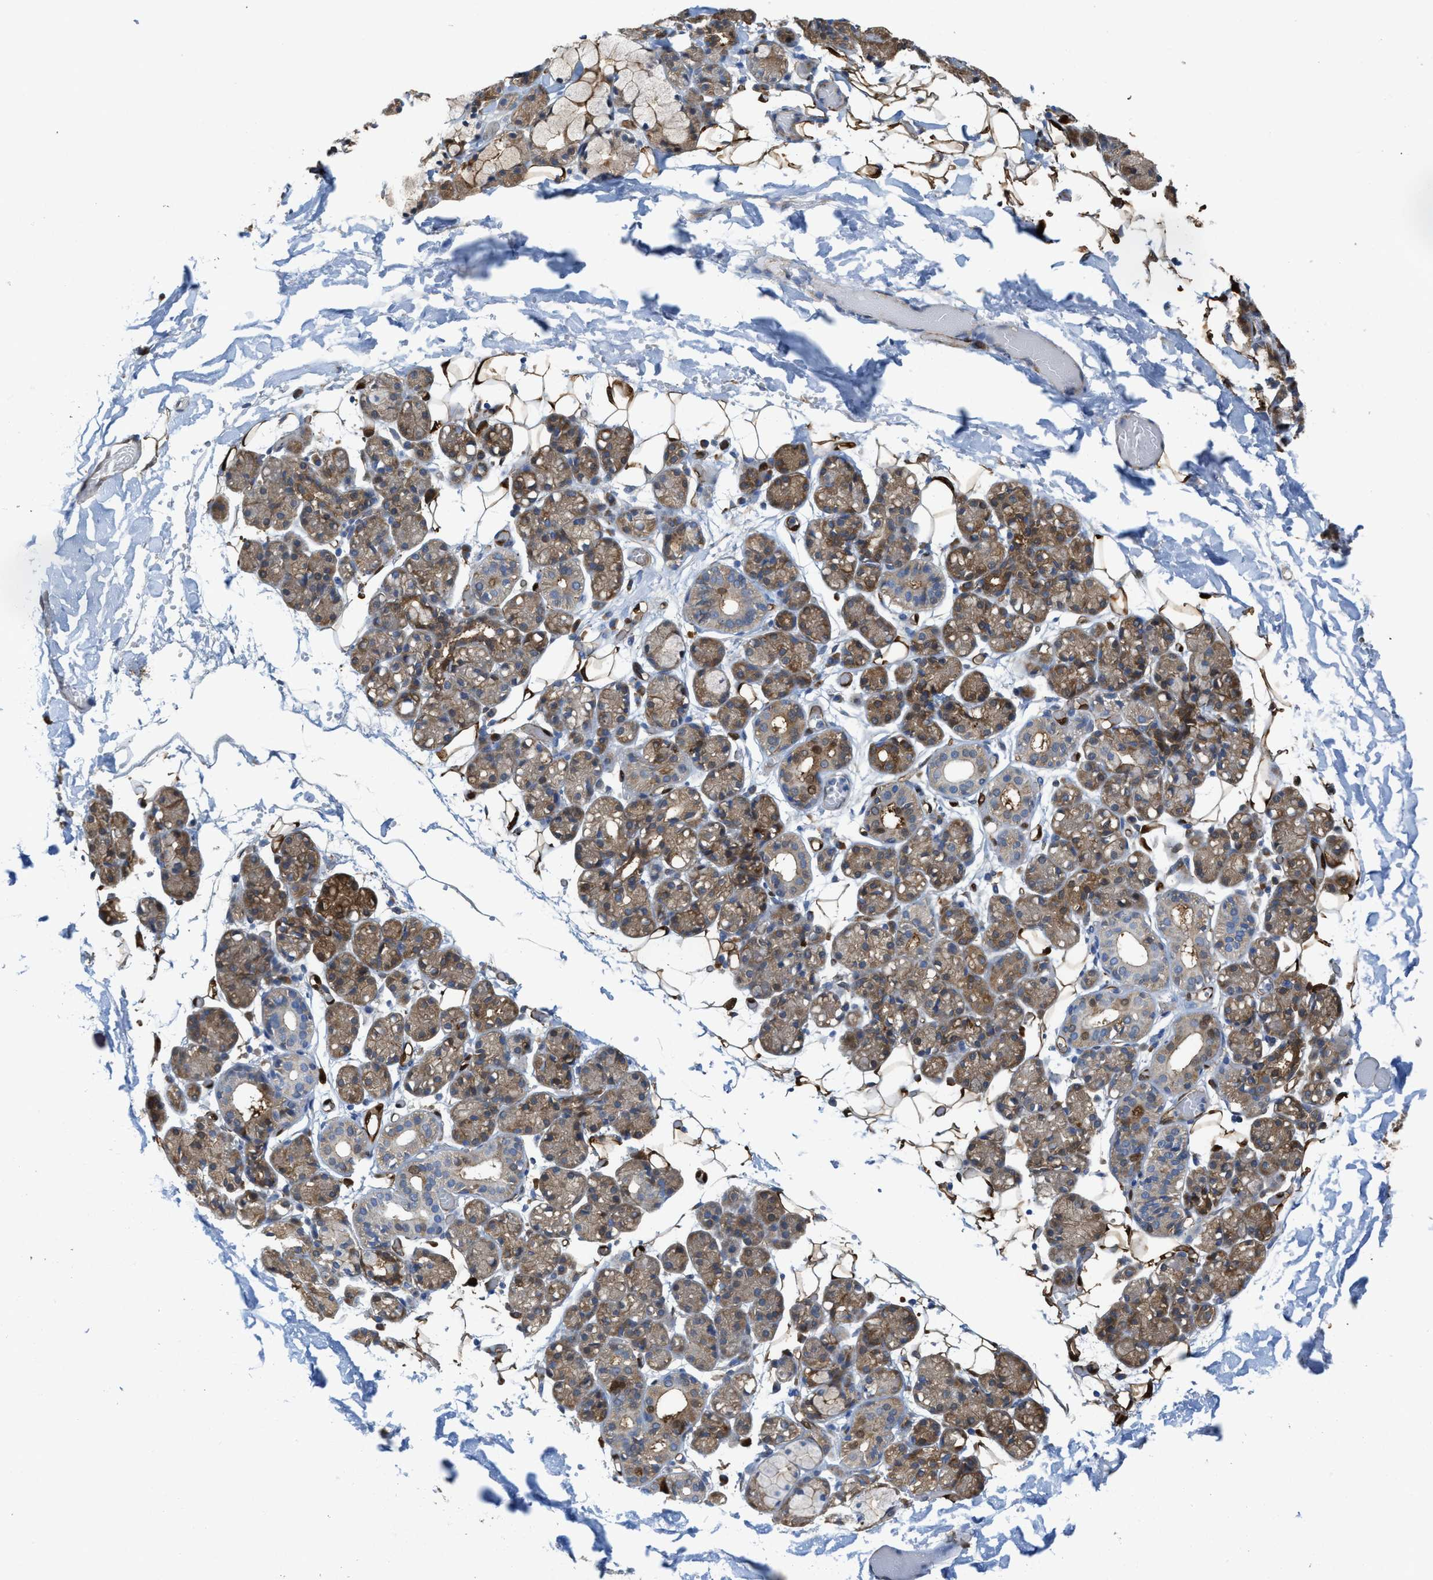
{"staining": {"intensity": "moderate", "quantity": ">75%", "location": "cytoplasmic/membranous,nuclear"}, "tissue": "salivary gland", "cell_type": "Glandular cells", "image_type": "normal", "snomed": [{"axis": "morphology", "description": "Normal tissue, NOS"}, {"axis": "topography", "description": "Salivary gland"}], "caption": "Unremarkable salivary gland was stained to show a protein in brown. There is medium levels of moderate cytoplasmic/membranous,nuclear expression in approximately >75% of glandular cells.", "gene": "ASS1", "patient": {"sex": "male", "age": 63}}